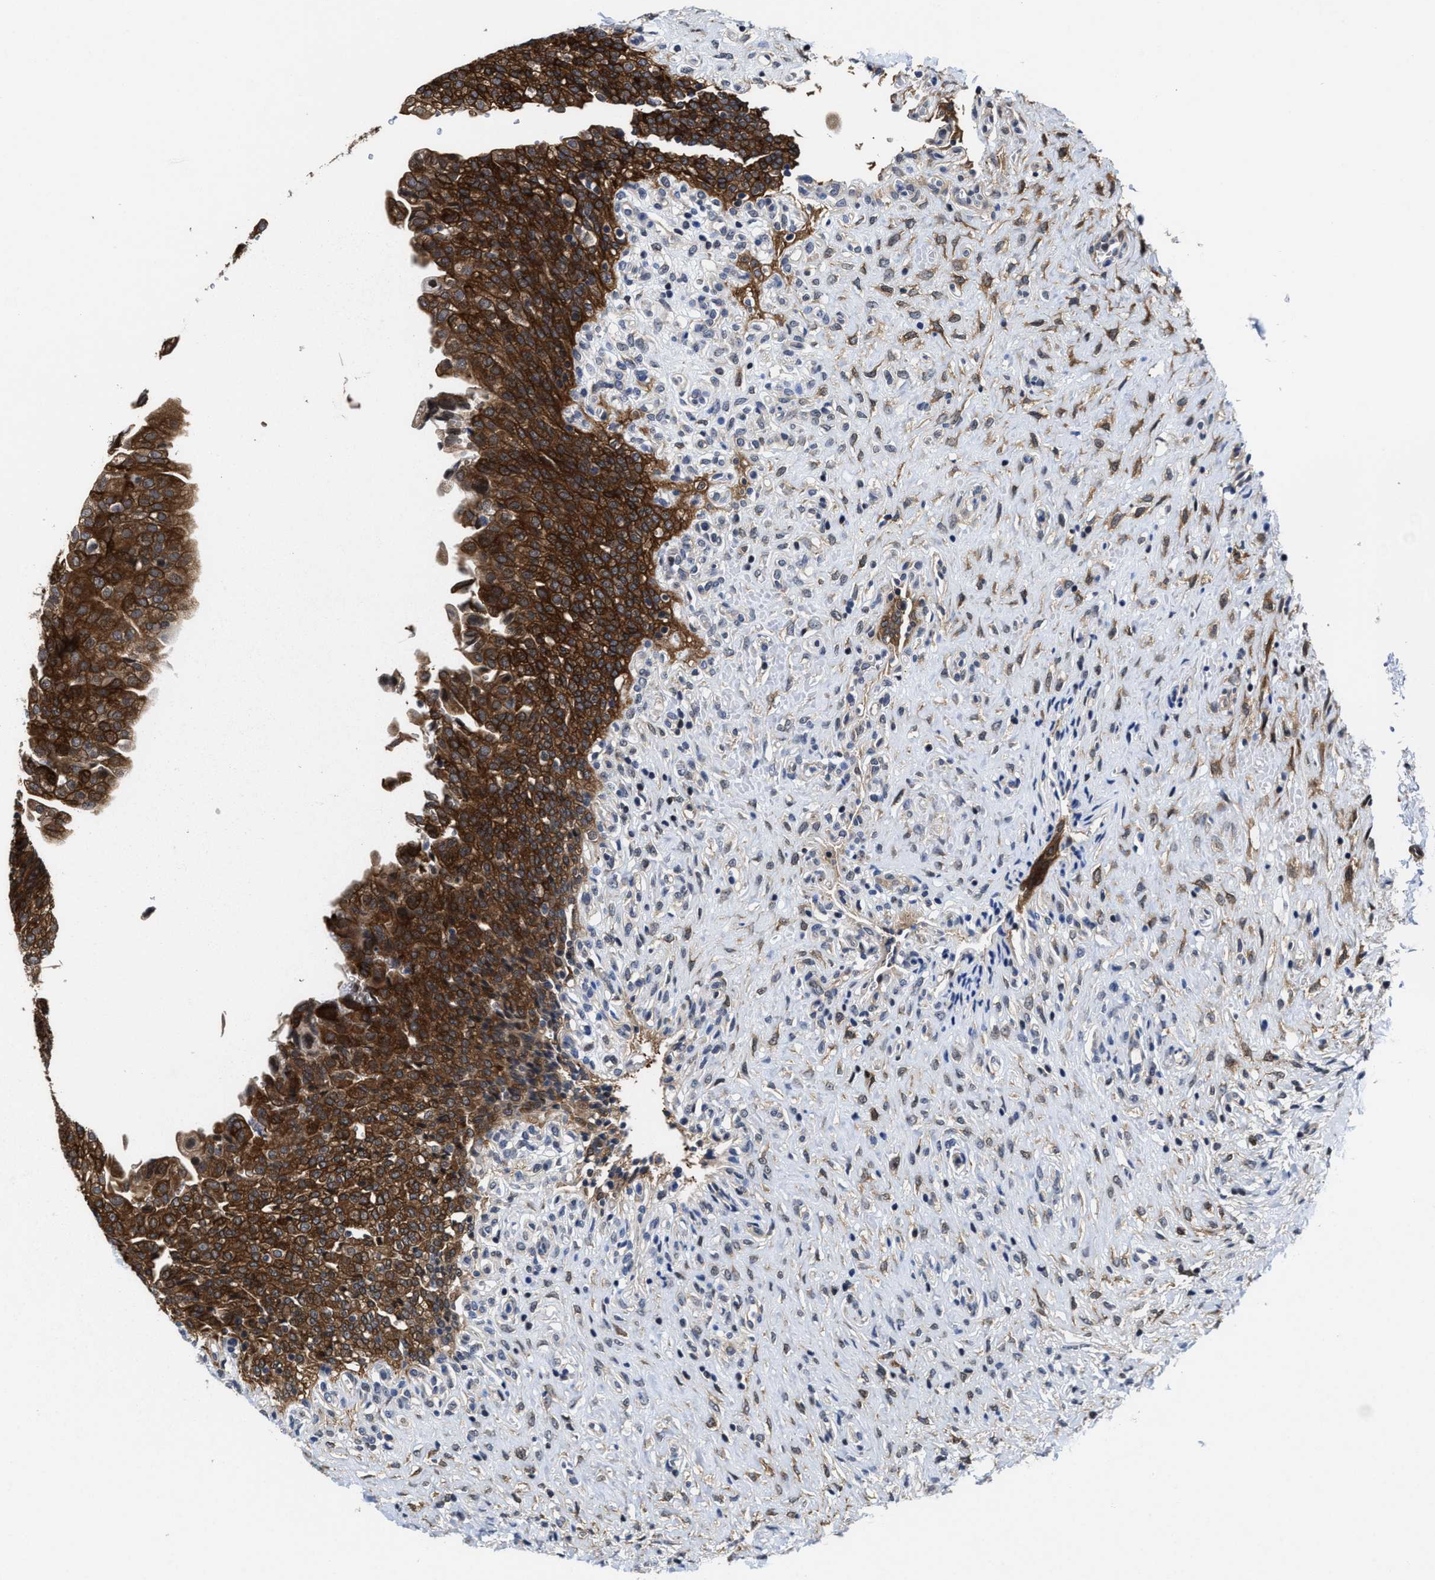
{"staining": {"intensity": "strong", "quantity": ">75%", "location": "cytoplasmic/membranous"}, "tissue": "urinary bladder", "cell_type": "Urothelial cells", "image_type": "normal", "snomed": [{"axis": "morphology", "description": "Urothelial carcinoma, High grade"}, {"axis": "topography", "description": "Urinary bladder"}], "caption": "Brown immunohistochemical staining in benign urinary bladder exhibits strong cytoplasmic/membranous expression in about >75% of urothelial cells. Using DAB (3,3'-diaminobenzidine) (brown) and hematoxylin (blue) stains, captured at high magnification using brightfield microscopy.", "gene": "KIF12", "patient": {"sex": "male", "age": 46}}